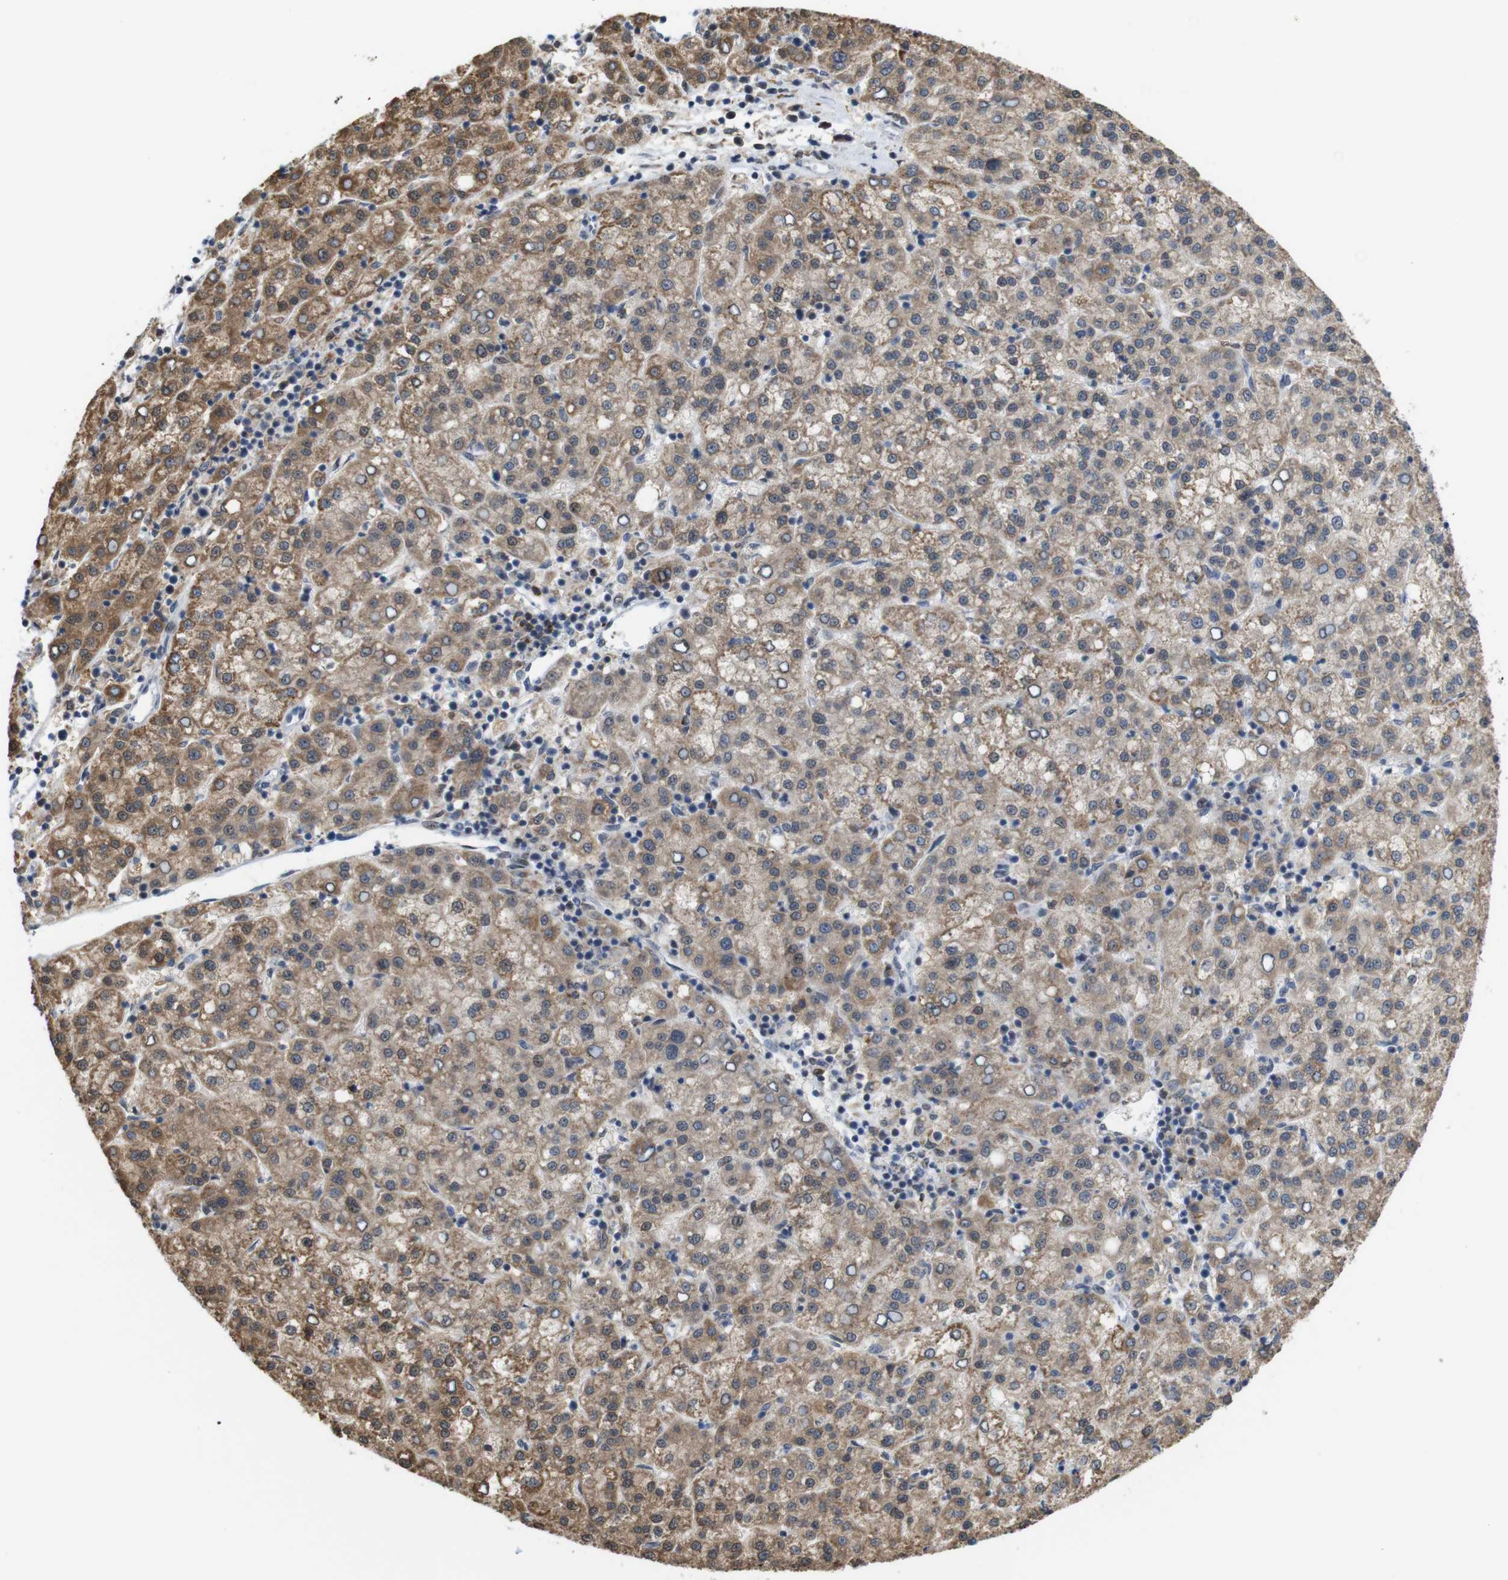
{"staining": {"intensity": "moderate", "quantity": ">75%", "location": "cytoplasmic/membranous,nuclear"}, "tissue": "liver cancer", "cell_type": "Tumor cells", "image_type": "cancer", "snomed": [{"axis": "morphology", "description": "Carcinoma, Hepatocellular, NOS"}, {"axis": "topography", "description": "Liver"}], "caption": "High-power microscopy captured an immunohistochemistry (IHC) micrograph of liver hepatocellular carcinoma, revealing moderate cytoplasmic/membranous and nuclear expression in approximately >75% of tumor cells.", "gene": "PNMA8A", "patient": {"sex": "female", "age": 58}}